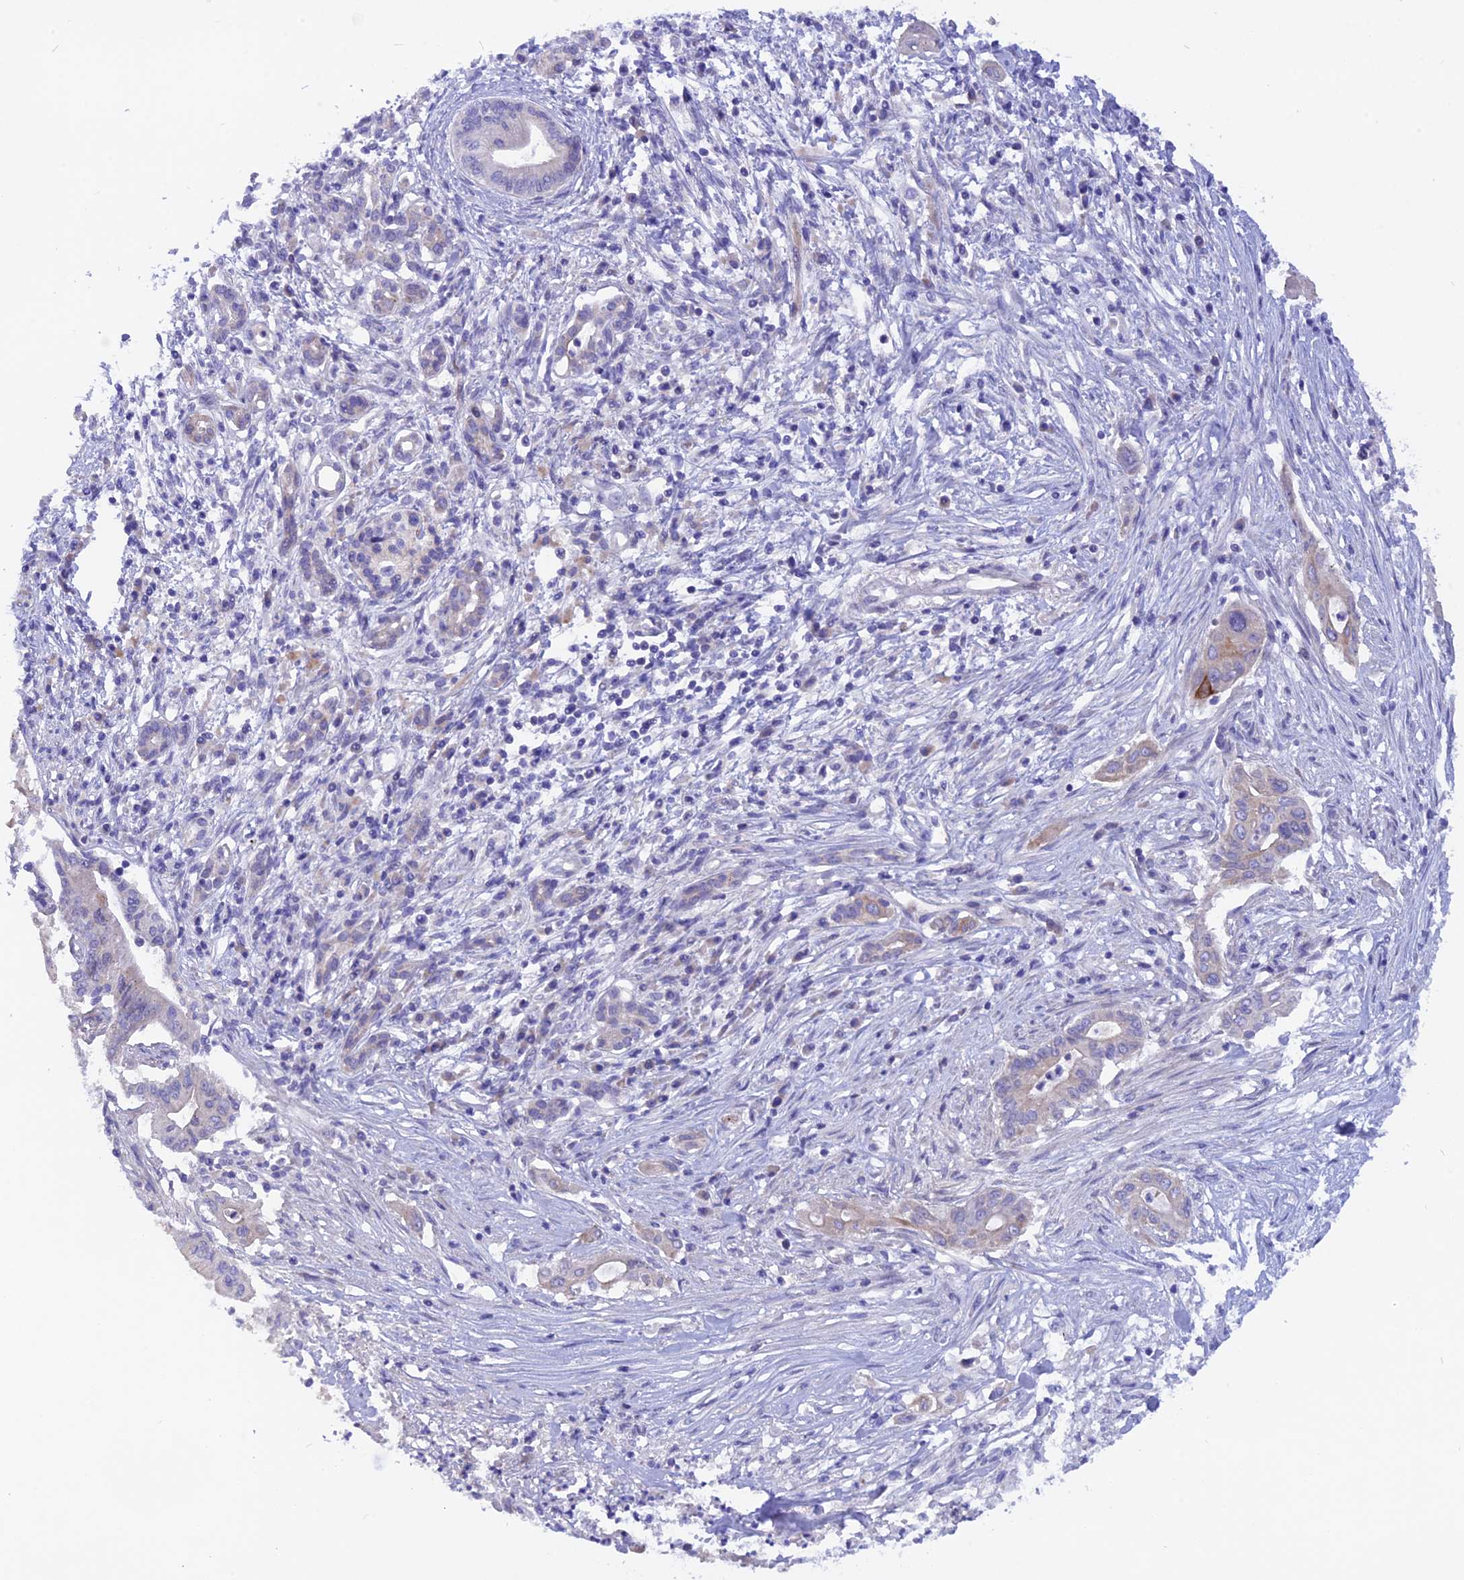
{"staining": {"intensity": "negative", "quantity": "none", "location": "none"}, "tissue": "pancreatic cancer", "cell_type": "Tumor cells", "image_type": "cancer", "snomed": [{"axis": "morphology", "description": "Adenocarcinoma, NOS"}, {"axis": "topography", "description": "Pancreas"}], "caption": "An IHC histopathology image of pancreatic adenocarcinoma is shown. There is no staining in tumor cells of pancreatic adenocarcinoma.", "gene": "TMEM138", "patient": {"sex": "male", "age": 58}}